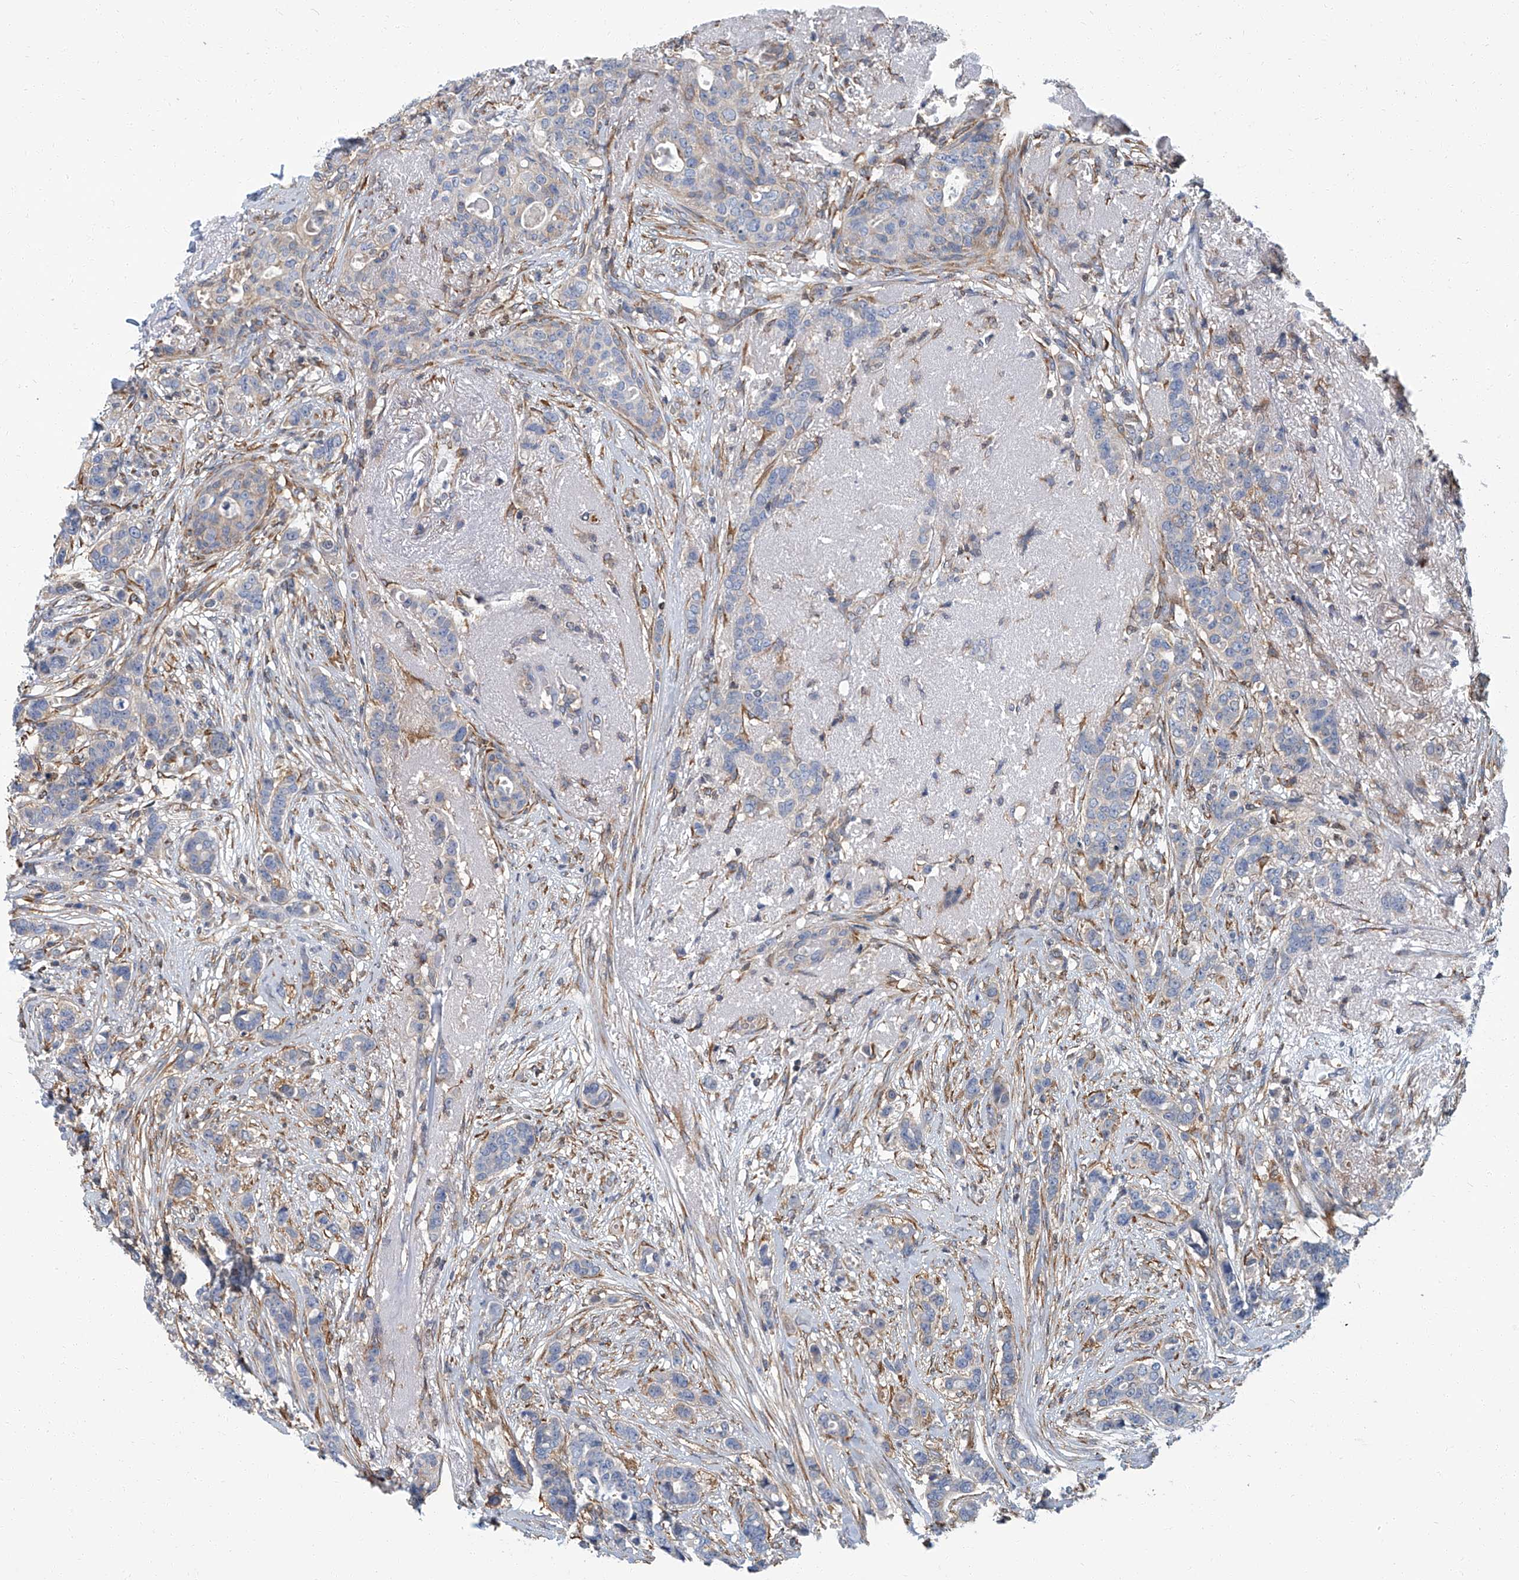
{"staining": {"intensity": "negative", "quantity": "none", "location": "none"}, "tissue": "breast cancer", "cell_type": "Tumor cells", "image_type": "cancer", "snomed": [{"axis": "morphology", "description": "Lobular carcinoma"}, {"axis": "topography", "description": "Breast"}], "caption": "Protein analysis of lobular carcinoma (breast) demonstrates no significant expression in tumor cells. The staining is performed using DAB brown chromogen with nuclei counter-stained in using hematoxylin.", "gene": "PSMB10", "patient": {"sex": "female", "age": 51}}